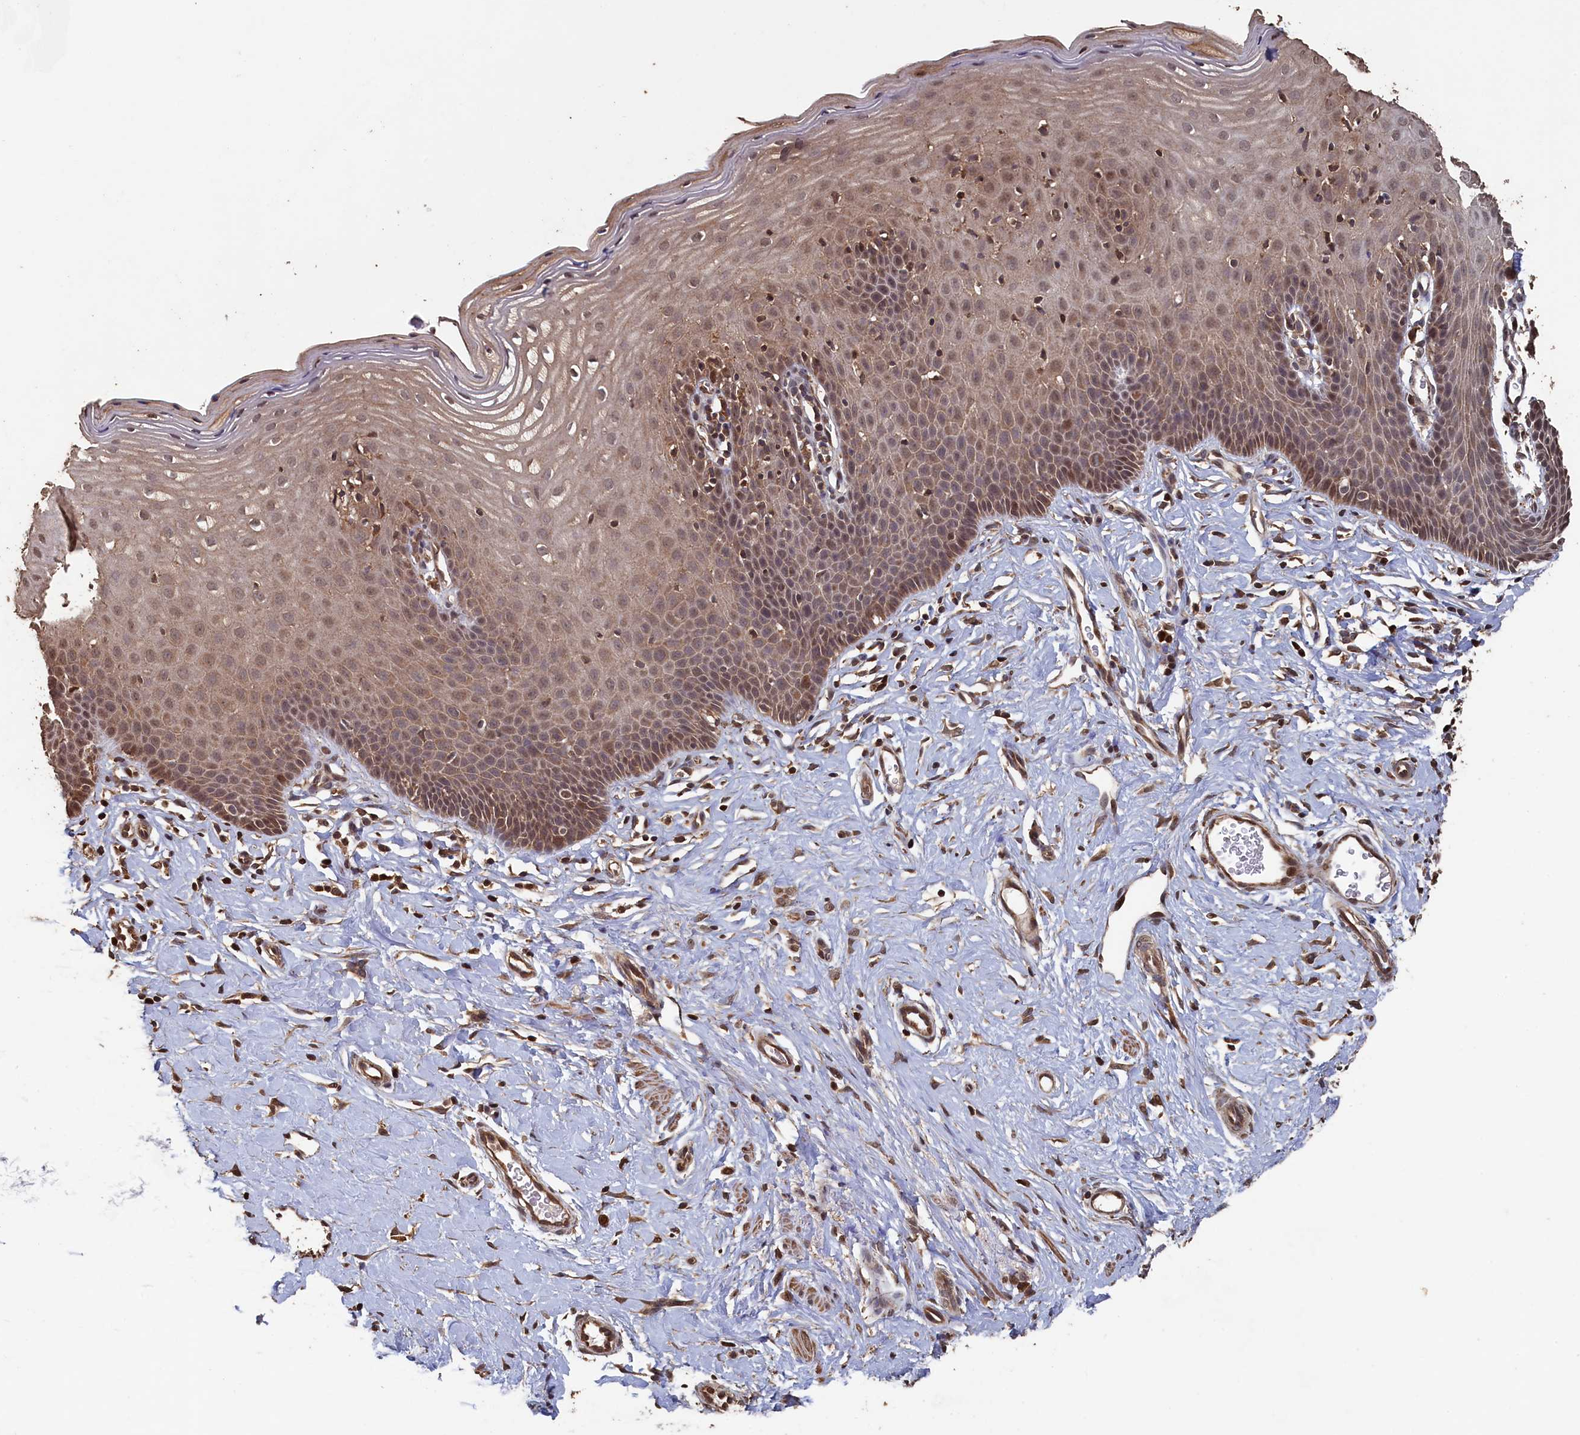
{"staining": {"intensity": "moderate", "quantity": ">75%", "location": "cytoplasmic/membranous,nuclear"}, "tissue": "cervix", "cell_type": "Squamous epithelial cells", "image_type": "normal", "snomed": [{"axis": "morphology", "description": "Normal tissue, NOS"}, {"axis": "topography", "description": "Cervix"}], "caption": "Brown immunohistochemical staining in unremarkable cervix exhibits moderate cytoplasmic/membranous,nuclear positivity in about >75% of squamous epithelial cells. (brown staining indicates protein expression, while blue staining denotes nuclei).", "gene": "PIGN", "patient": {"sex": "female", "age": 36}}